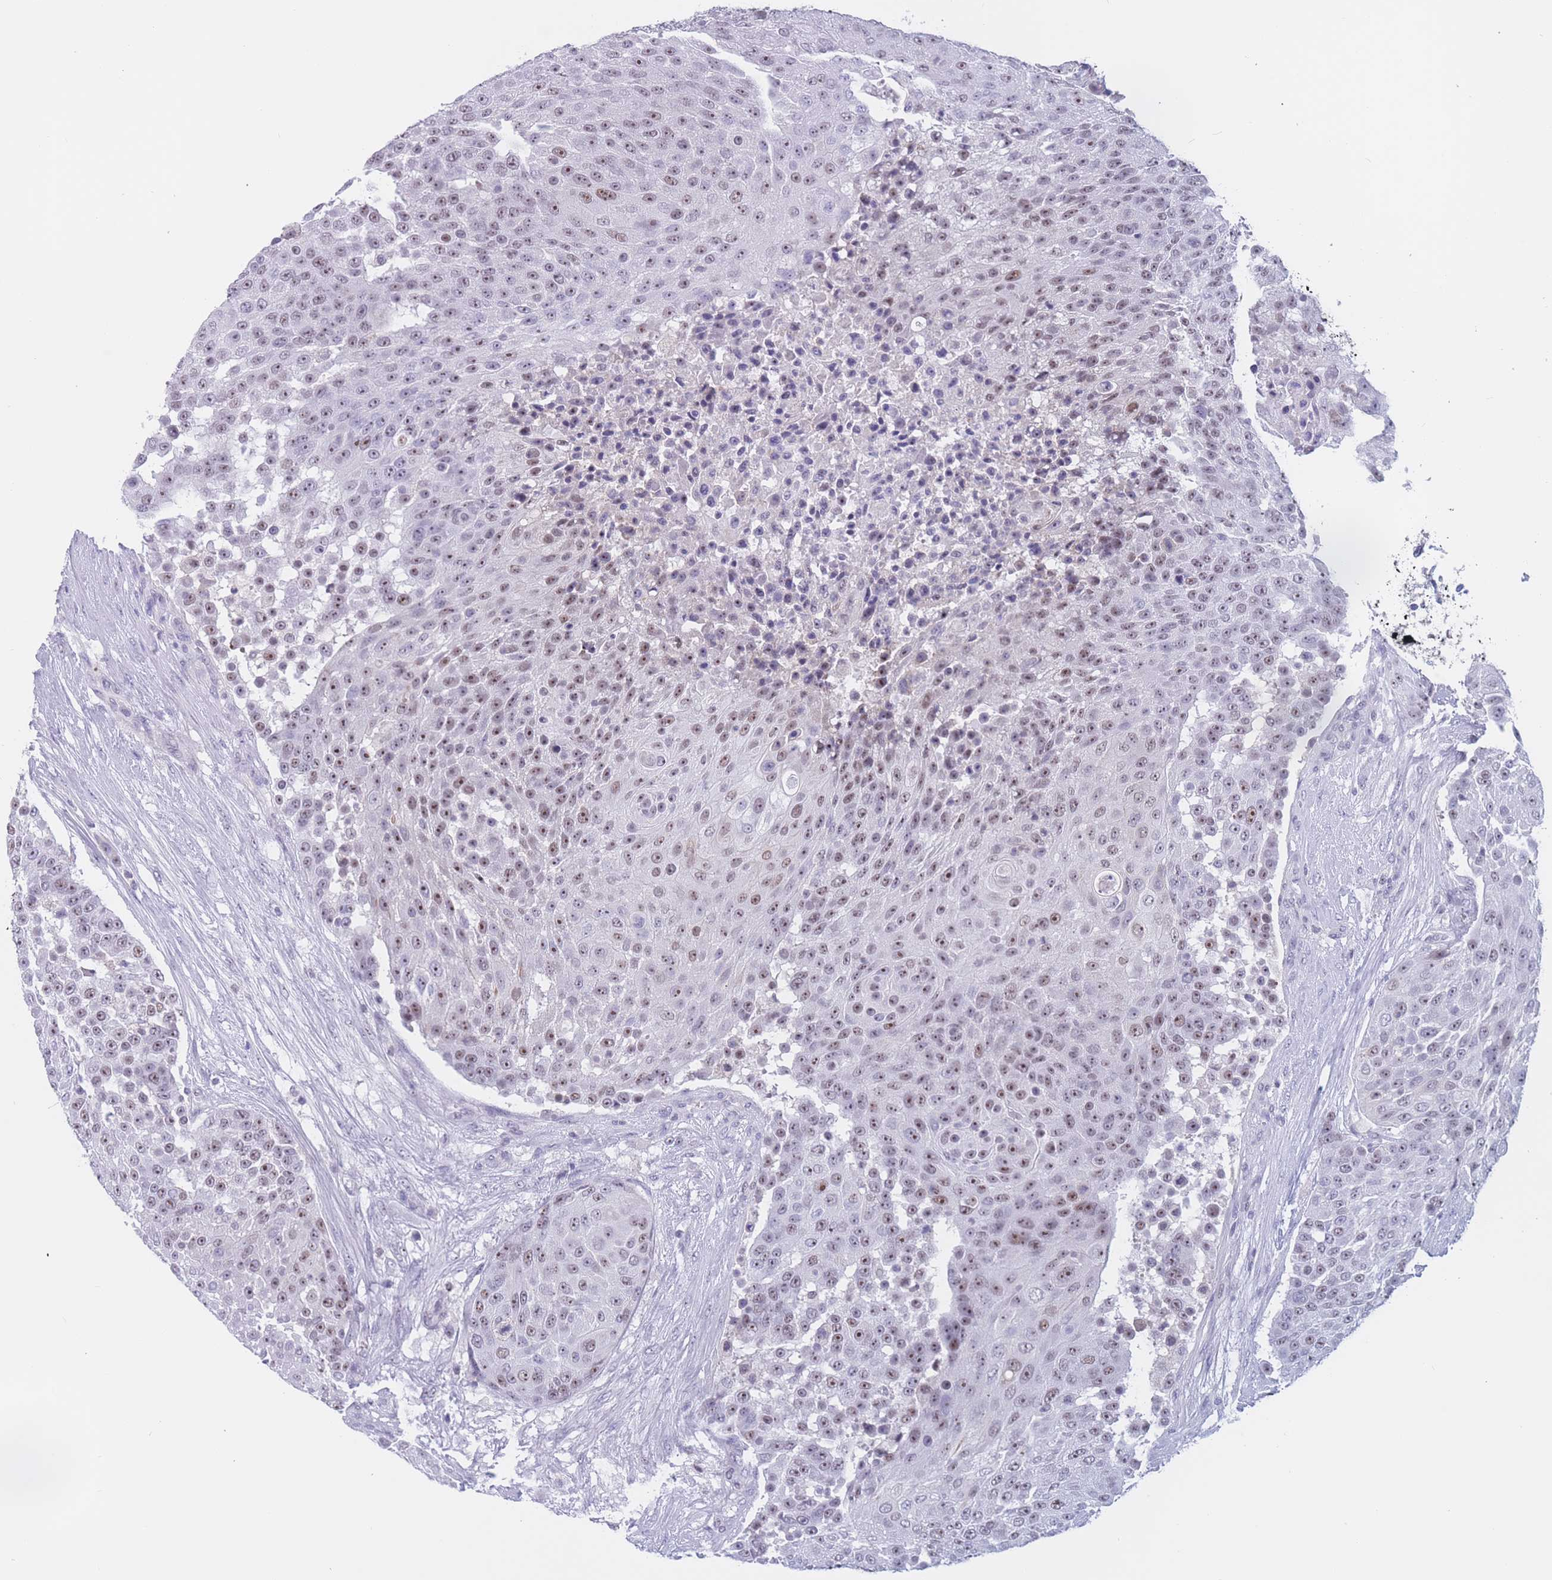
{"staining": {"intensity": "moderate", "quantity": ">75%", "location": "nuclear"}, "tissue": "urothelial cancer", "cell_type": "Tumor cells", "image_type": "cancer", "snomed": [{"axis": "morphology", "description": "Urothelial carcinoma, High grade"}, {"axis": "topography", "description": "Urinary bladder"}], "caption": "This image shows immunohistochemistry staining of human urothelial carcinoma (high-grade), with medium moderate nuclear positivity in about >75% of tumor cells.", "gene": "BOP1", "patient": {"sex": "female", "age": 63}}